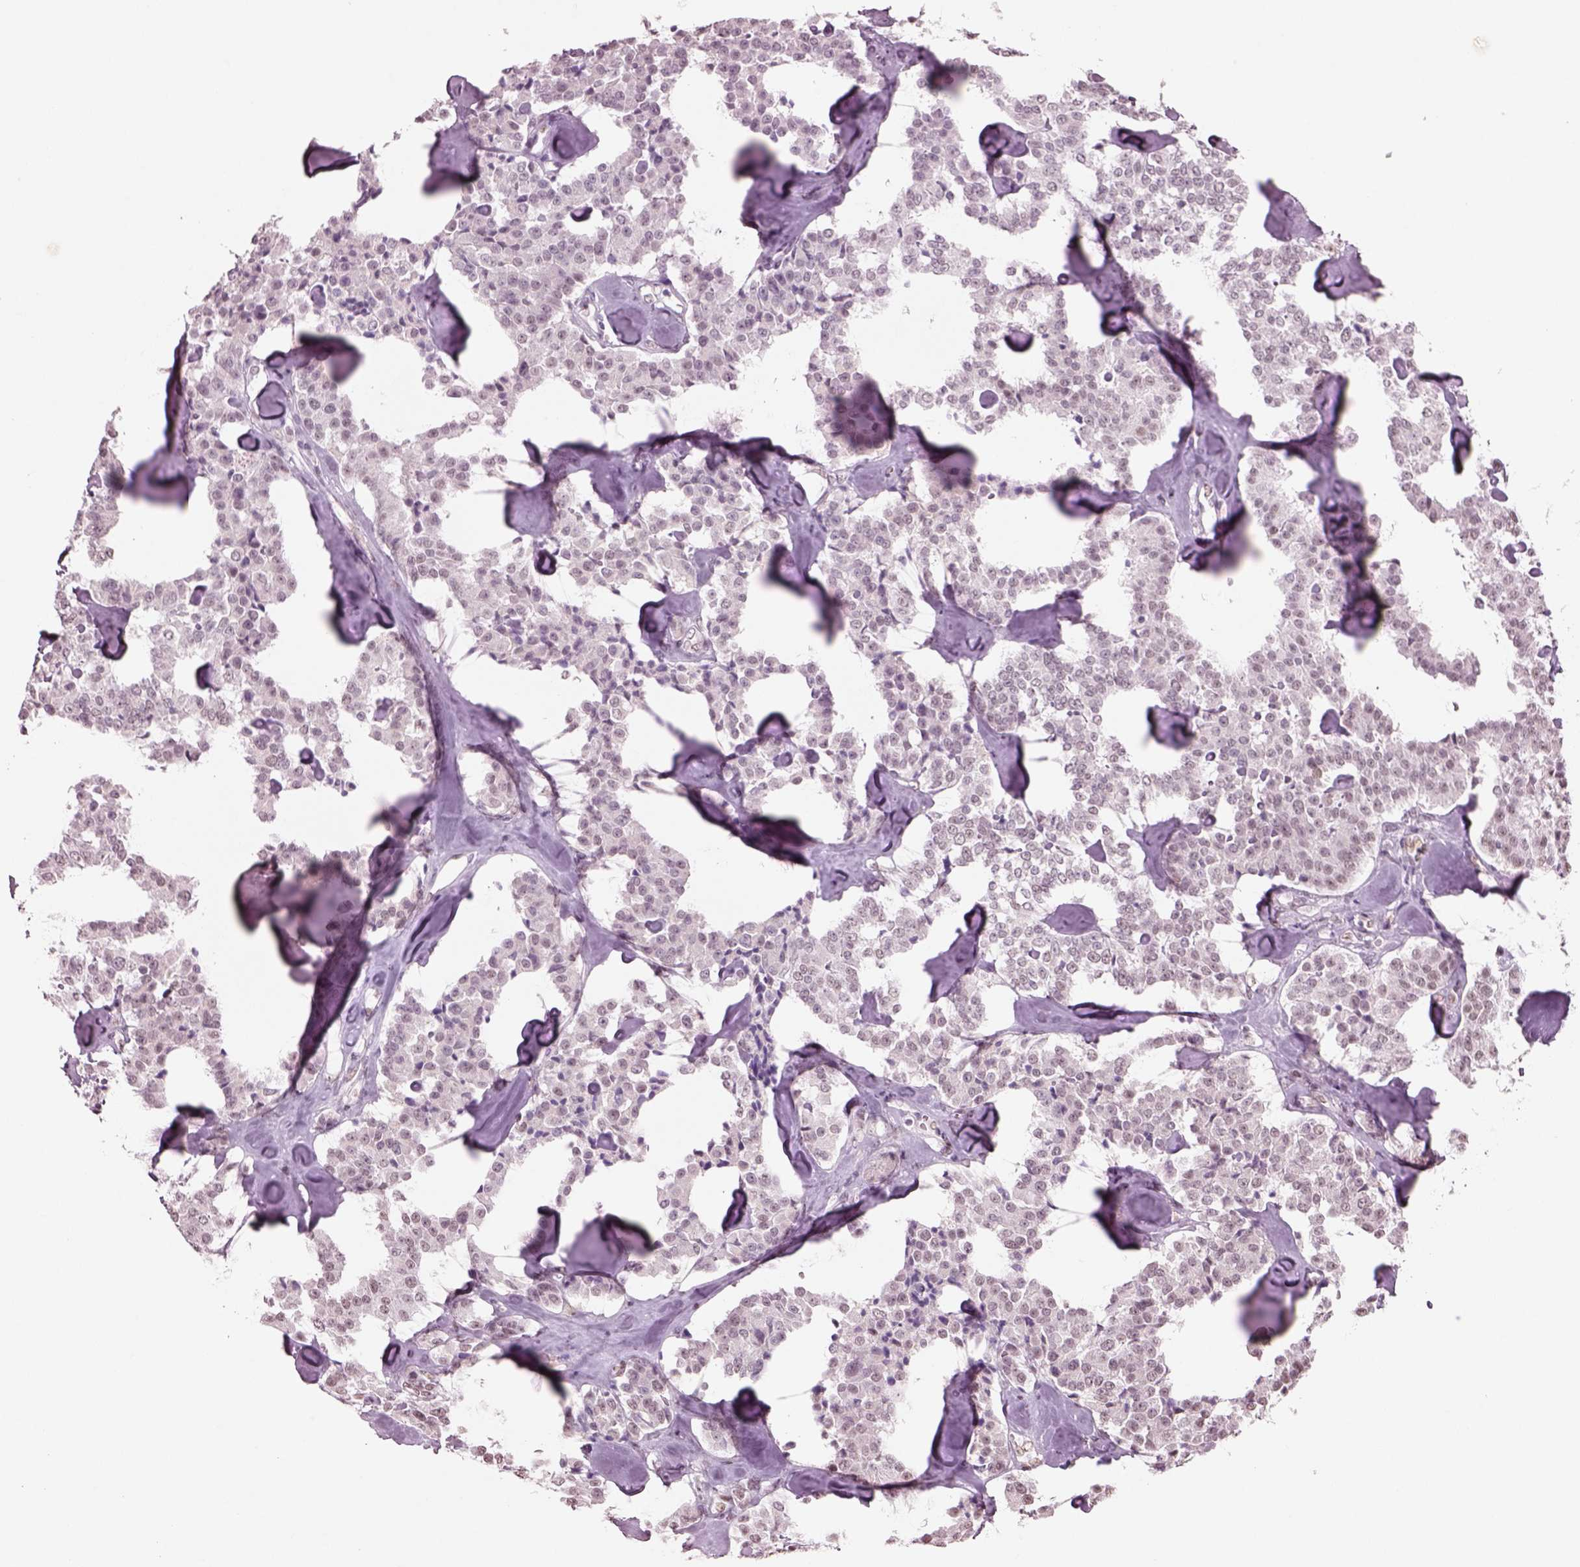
{"staining": {"intensity": "negative", "quantity": "none", "location": "none"}, "tissue": "carcinoid", "cell_type": "Tumor cells", "image_type": "cancer", "snomed": [{"axis": "morphology", "description": "Carcinoid, malignant, NOS"}, {"axis": "topography", "description": "Pancreas"}], "caption": "A micrograph of carcinoid (malignant) stained for a protein reveals no brown staining in tumor cells.", "gene": "SEPHS1", "patient": {"sex": "male", "age": 41}}